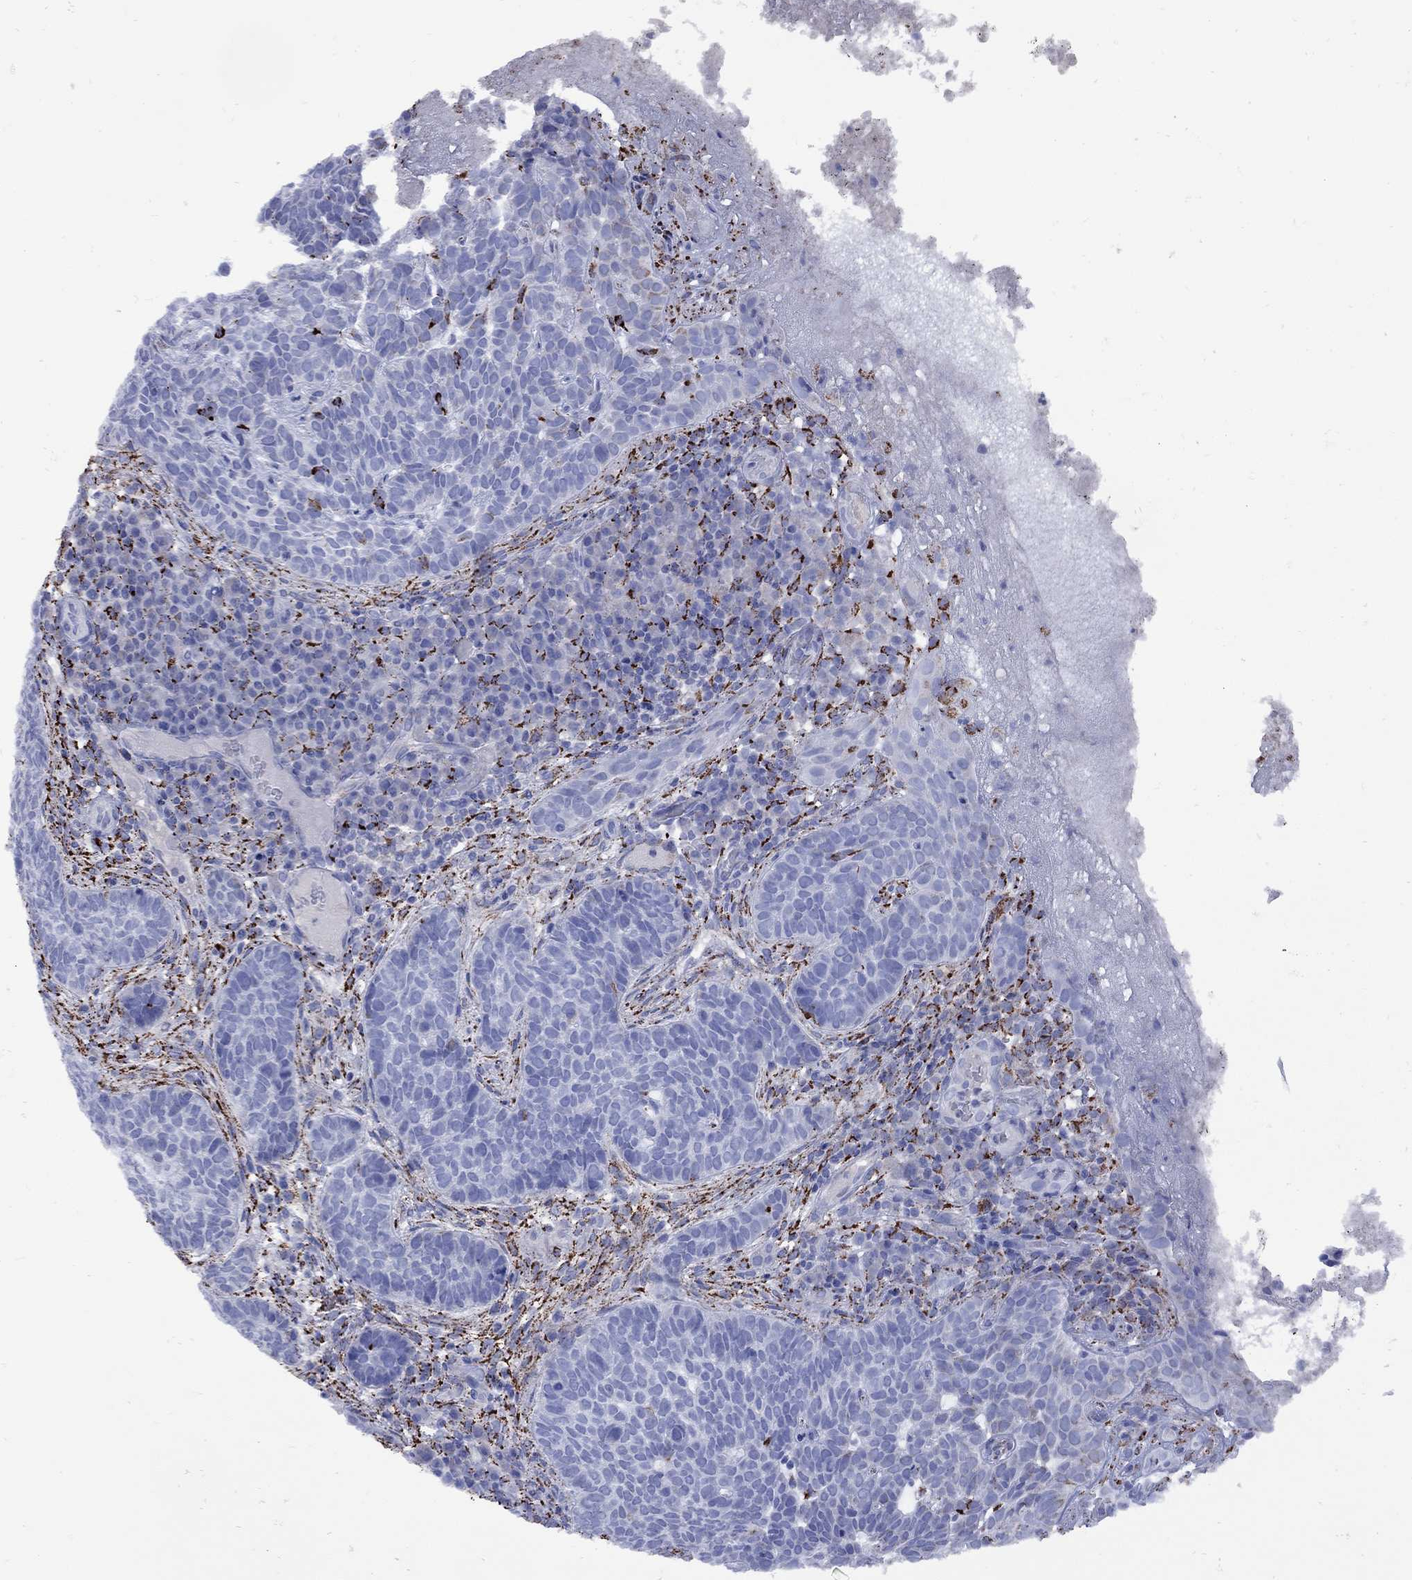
{"staining": {"intensity": "strong", "quantity": "<25%", "location": "cytoplasmic/membranous"}, "tissue": "skin cancer", "cell_type": "Tumor cells", "image_type": "cancer", "snomed": [{"axis": "morphology", "description": "Basal cell carcinoma"}, {"axis": "topography", "description": "Skin"}], "caption": "High-magnification brightfield microscopy of skin cancer (basal cell carcinoma) stained with DAB (3,3'-diaminobenzidine) (brown) and counterstained with hematoxylin (blue). tumor cells exhibit strong cytoplasmic/membranous positivity is identified in about<25% of cells.", "gene": "SESTD1", "patient": {"sex": "female", "age": 69}}